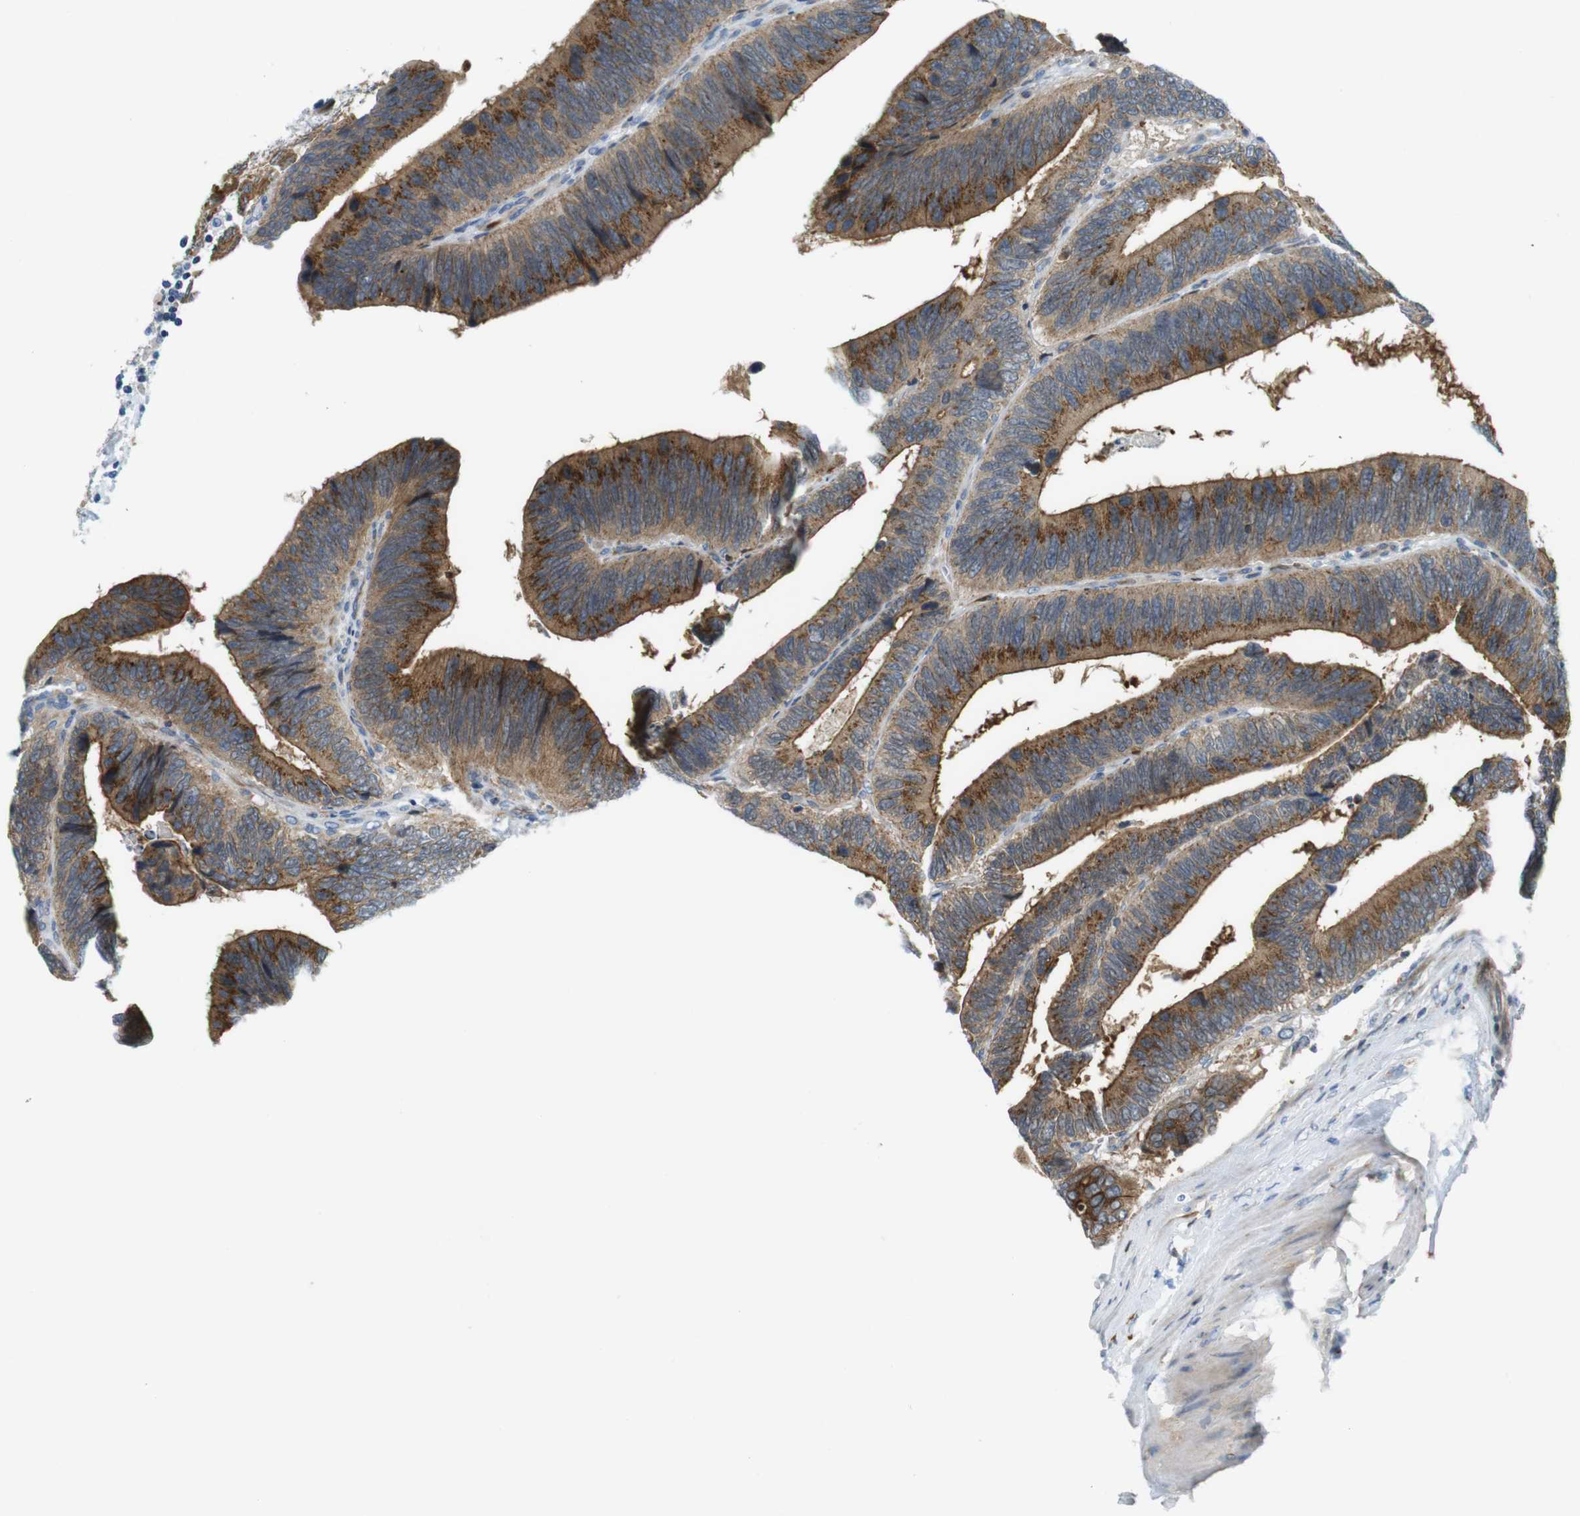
{"staining": {"intensity": "moderate", "quantity": "25%-75%", "location": "cytoplasmic/membranous"}, "tissue": "colorectal cancer", "cell_type": "Tumor cells", "image_type": "cancer", "snomed": [{"axis": "morphology", "description": "Adenocarcinoma, NOS"}, {"axis": "topography", "description": "Colon"}], "caption": "Tumor cells display medium levels of moderate cytoplasmic/membranous expression in approximately 25%-75% of cells in human colorectal cancer. (IHC, brightfield microscopy, high magnification).", "gene": "ZDHHC3", "patient": {"sex": "male", "age": 72}}